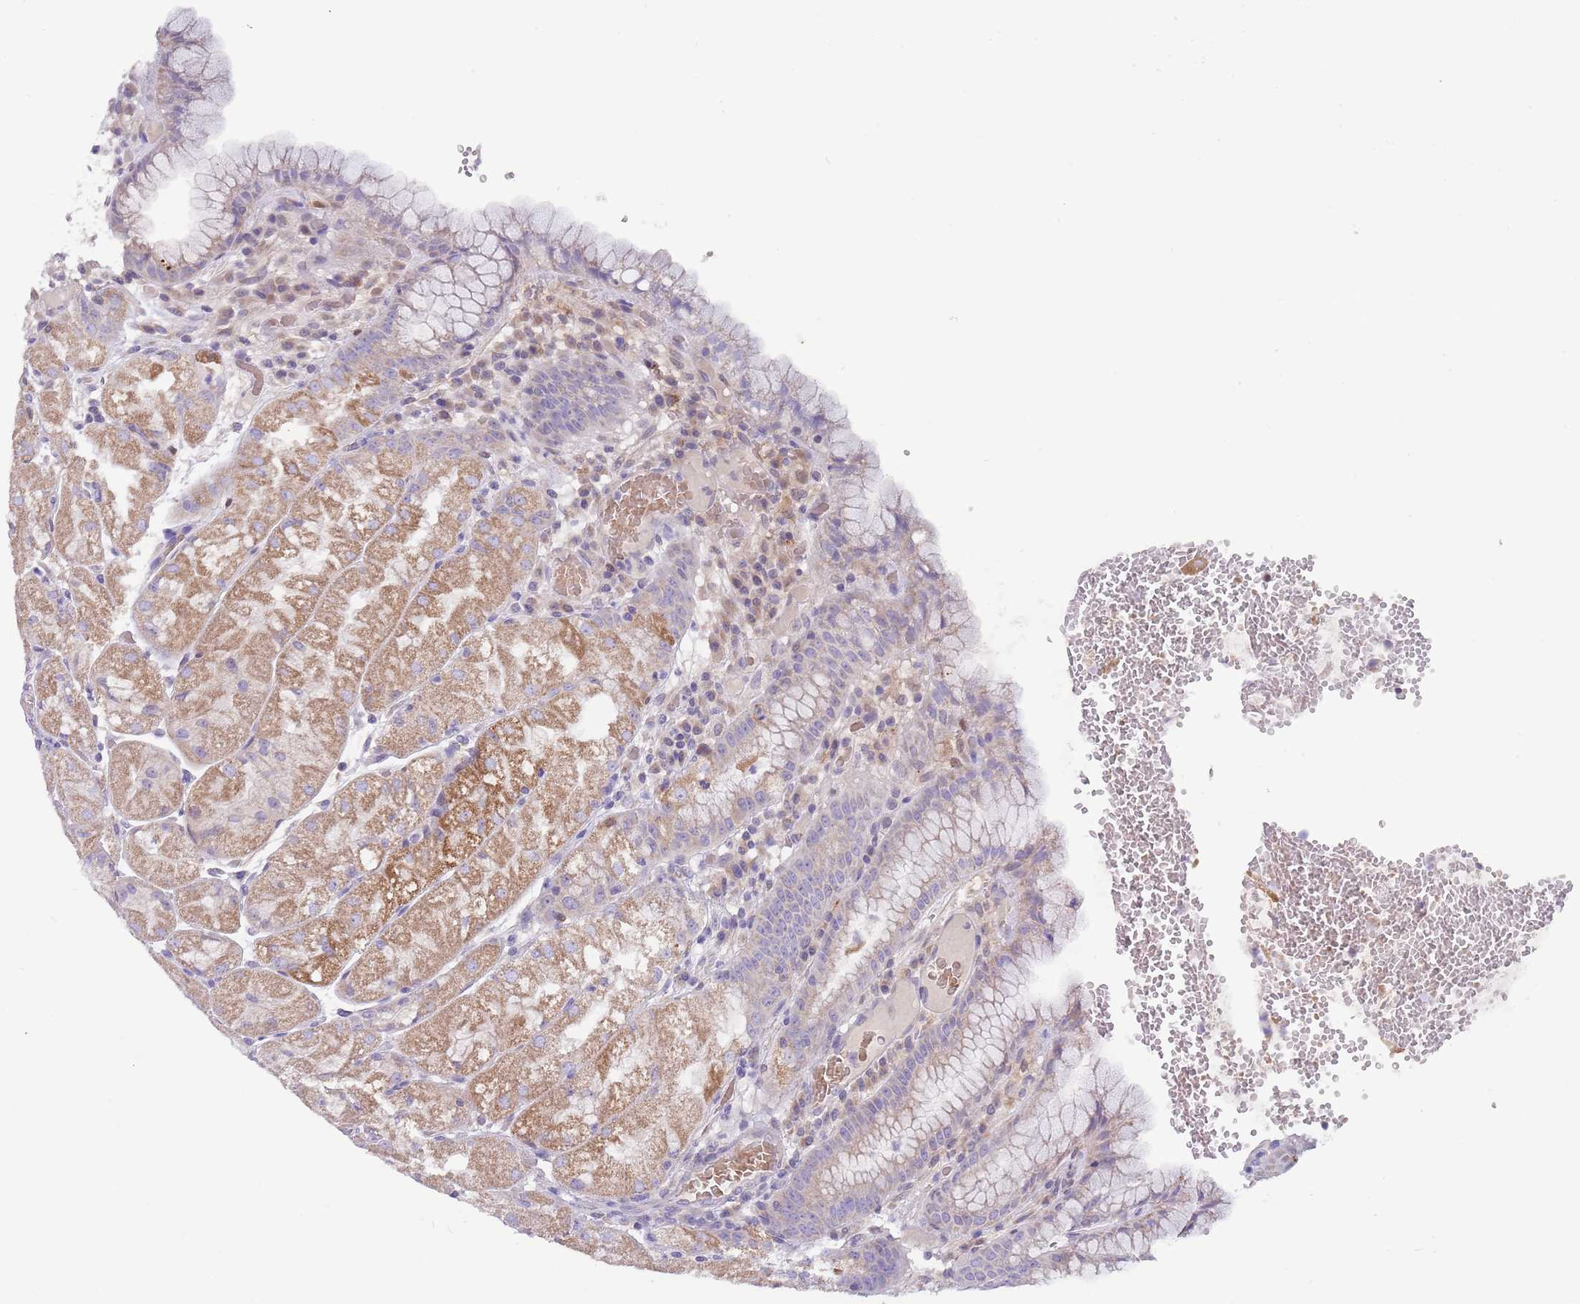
{"staining": {"intensity": "moderate", "quantity": "25%-75%", "location": "cytoplasmic/membranous"}, "tissue": "stomach", "cell_type": "Glandular cells", "image_type": "normal", "snomed": [{"axis": "morphology", "description": "Normal tissue, NOS"}, {"axis": "topography", "description": "Stomach, upper"}], "caption": "High-power microscopy captured an immunohistochemistry (IHC) photomicrograph of normal stomach, revealing moderate cytoplasmic/membranous positivity in approximately 25%-75% of glandular cells.", "gene": "DDHD1", "patient": {"sex": "male", "age": 52}}